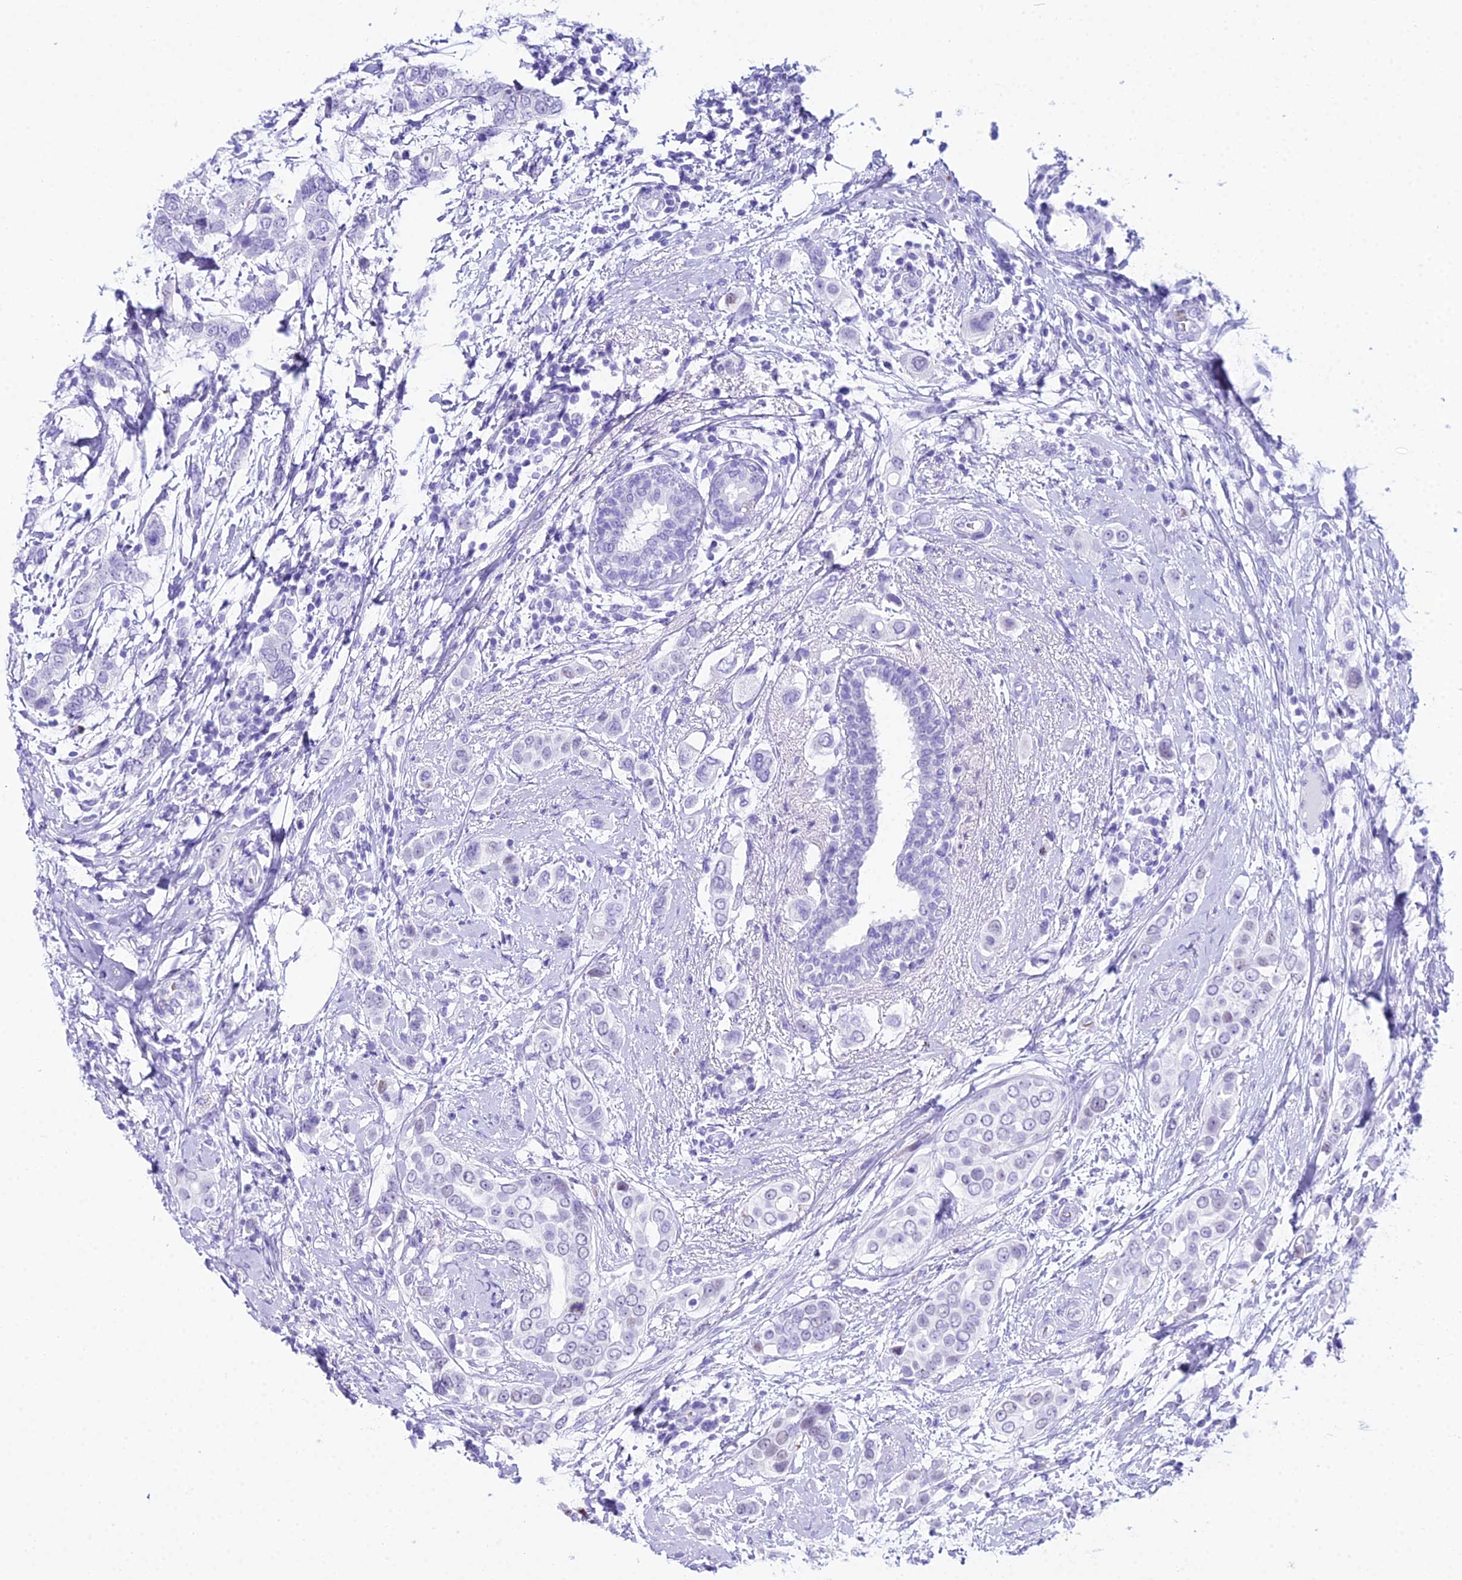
{"staining": {"intensity": "negative", "quantity": "none", "location": "none"}, "tissue": "breast cancer", "cell_type": "Tumor cells", "image_type": "cancer", "snomed": [{"axis": "morphology", "description": "Lobular carcinoma"}, {"axis": "topography", "description": "Breast"}], "caption": "DAB (3,3'-diaminobenzidine) immunohistochemical staining of breast cancer (lobular carcinoma) reveals no significant expression in tumor cells. The staining was performed using DAB (3,3'-diaminobenzidine) to visualize the protein expression in brown, while the nuclei were stained in blue with hematoxylin (Magnification: 20x).", "gene": "RNPS1", "patient": {"sex": "female", "age": 51}}